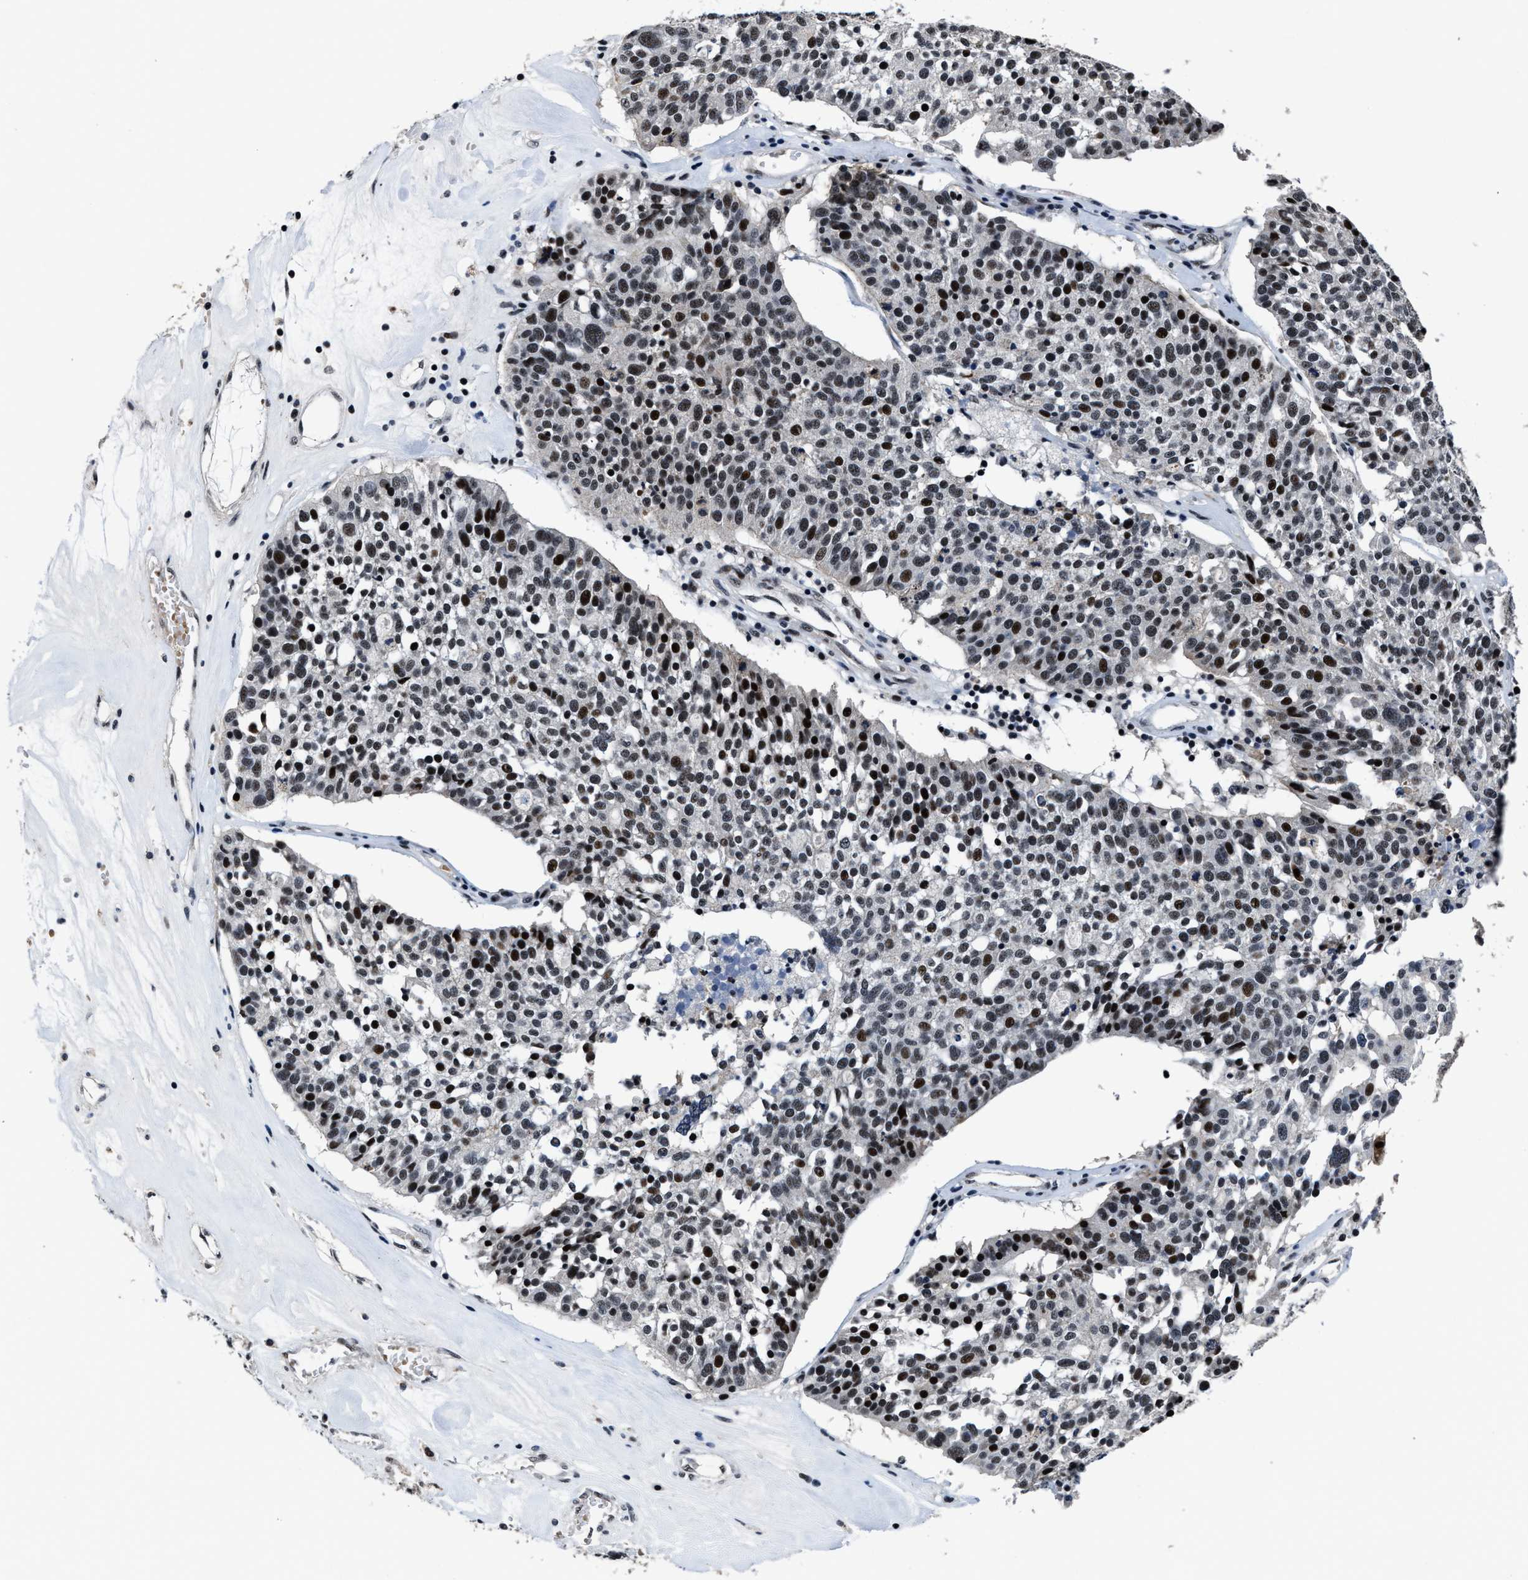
{"staining": {"intensity": "strong", "quantity": "<25%", "location": "nuclear"}, "tissue": "ovarian cancer", "cell_type": "Tumor cells", "image_type": "cancer", "snomed": [{"axis": "morphology", "description": "Cystadenocarcinoma, serous, NOS"}, {"axis": "topography", "description": "Ovary"}], "caption": "Immunohistochemical staining of ovarian cancer (serous cystadenocarcinoma) reveals medium levels of strong nuclear protein positivity in about <25% of tumor cells.", "gene": "ZNF233", "patient": {"sex": "female", "age": 59}}